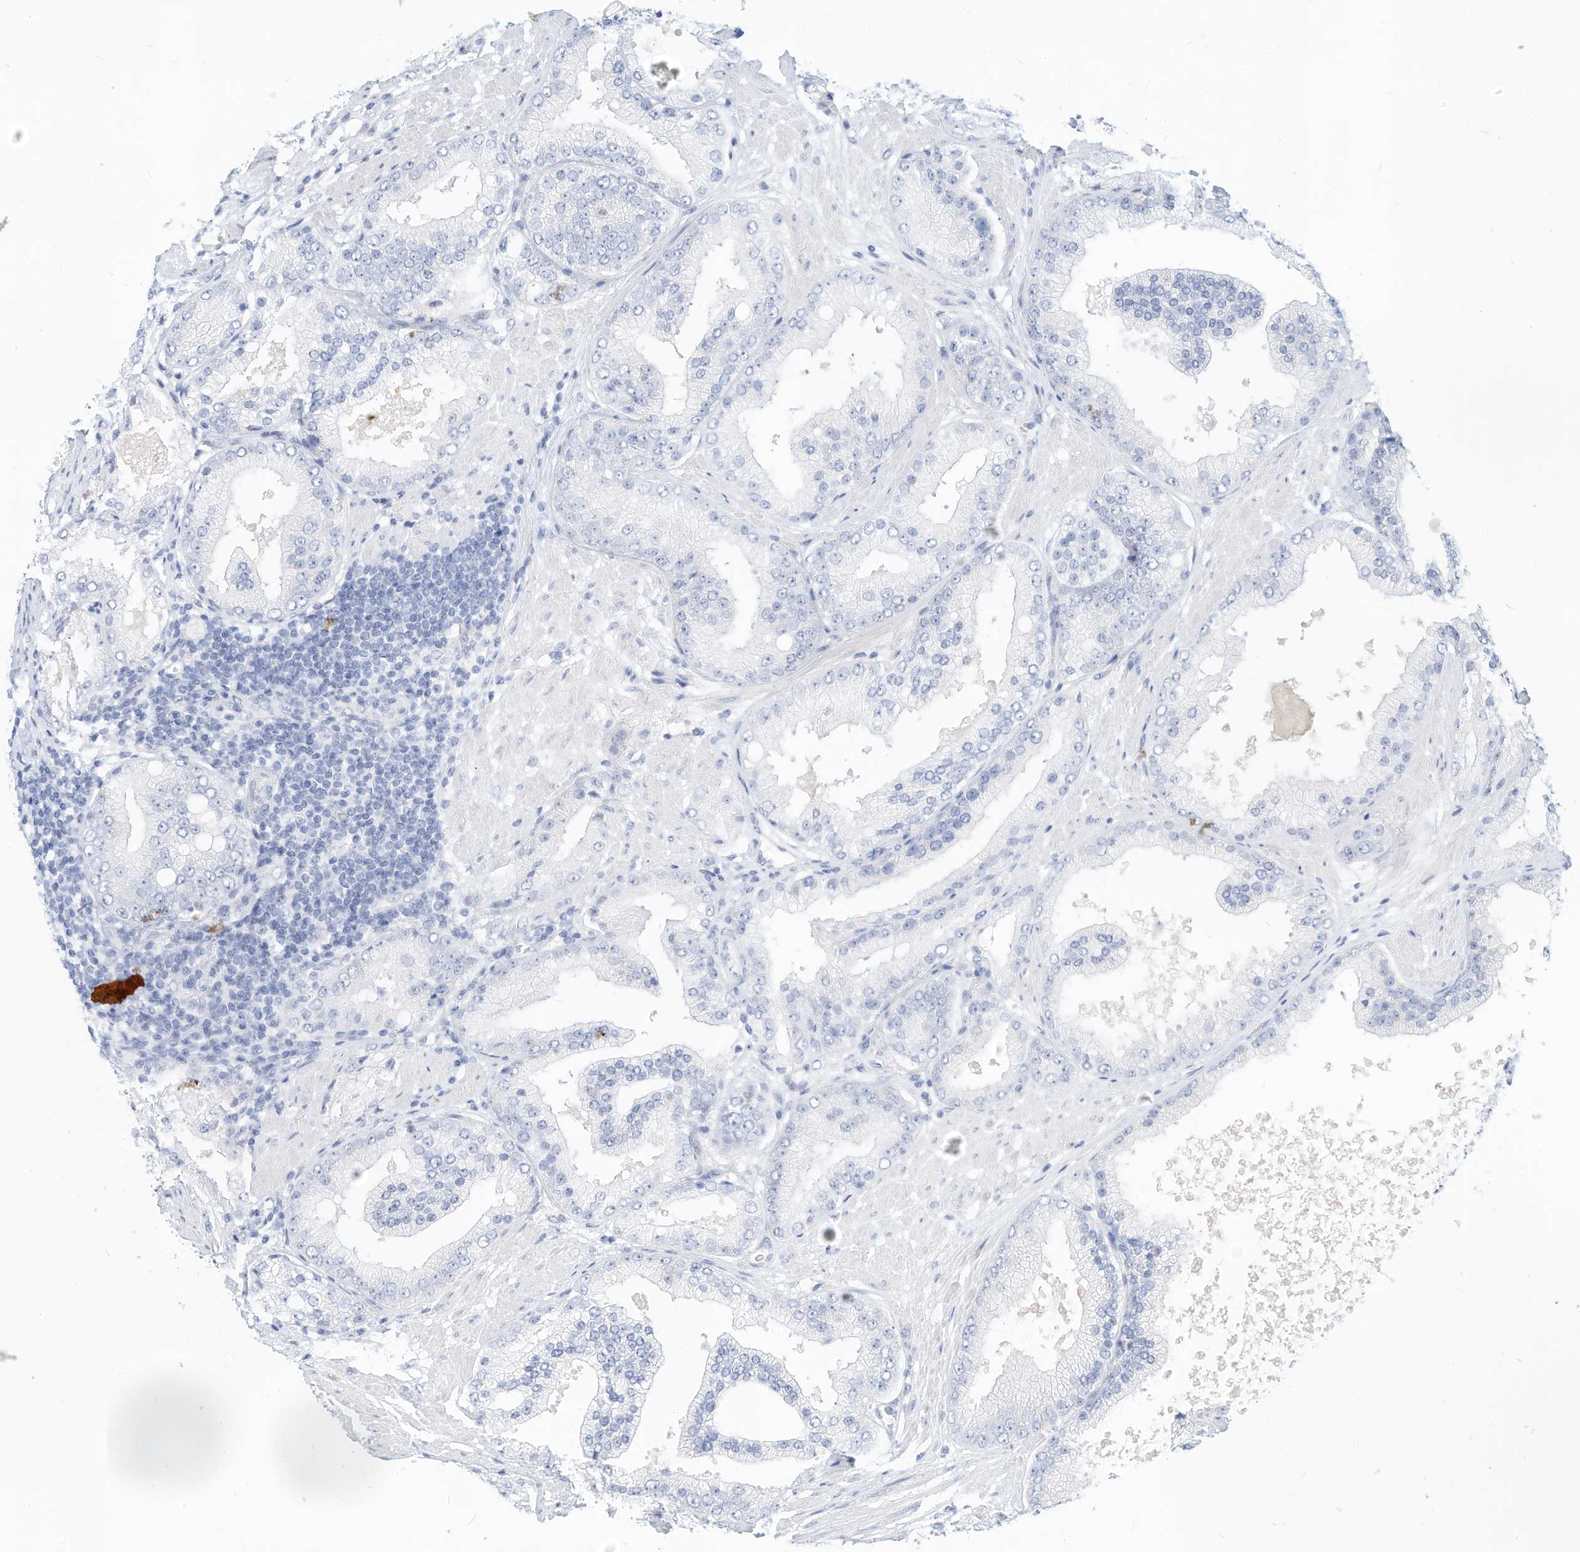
{"staining": {"intensity": "negative", "quantity": "none", "location": "none"}, "tissue": "prostate cancer", "cell_type": "Tumor cells", "image_type": "cancer", "snomed": [{"axis": "morphology", "description": "Adenocarcinoma, Low grade"}, {"axis": "topography", "description": "Prostate"}], "caption": "An image of prostate adenocarcinoma (low-grade) stained for a protein shows no brown staining in tumor cells.", "gene": "SPOCD1", "patient": {"sex": "male", "age": 67}}